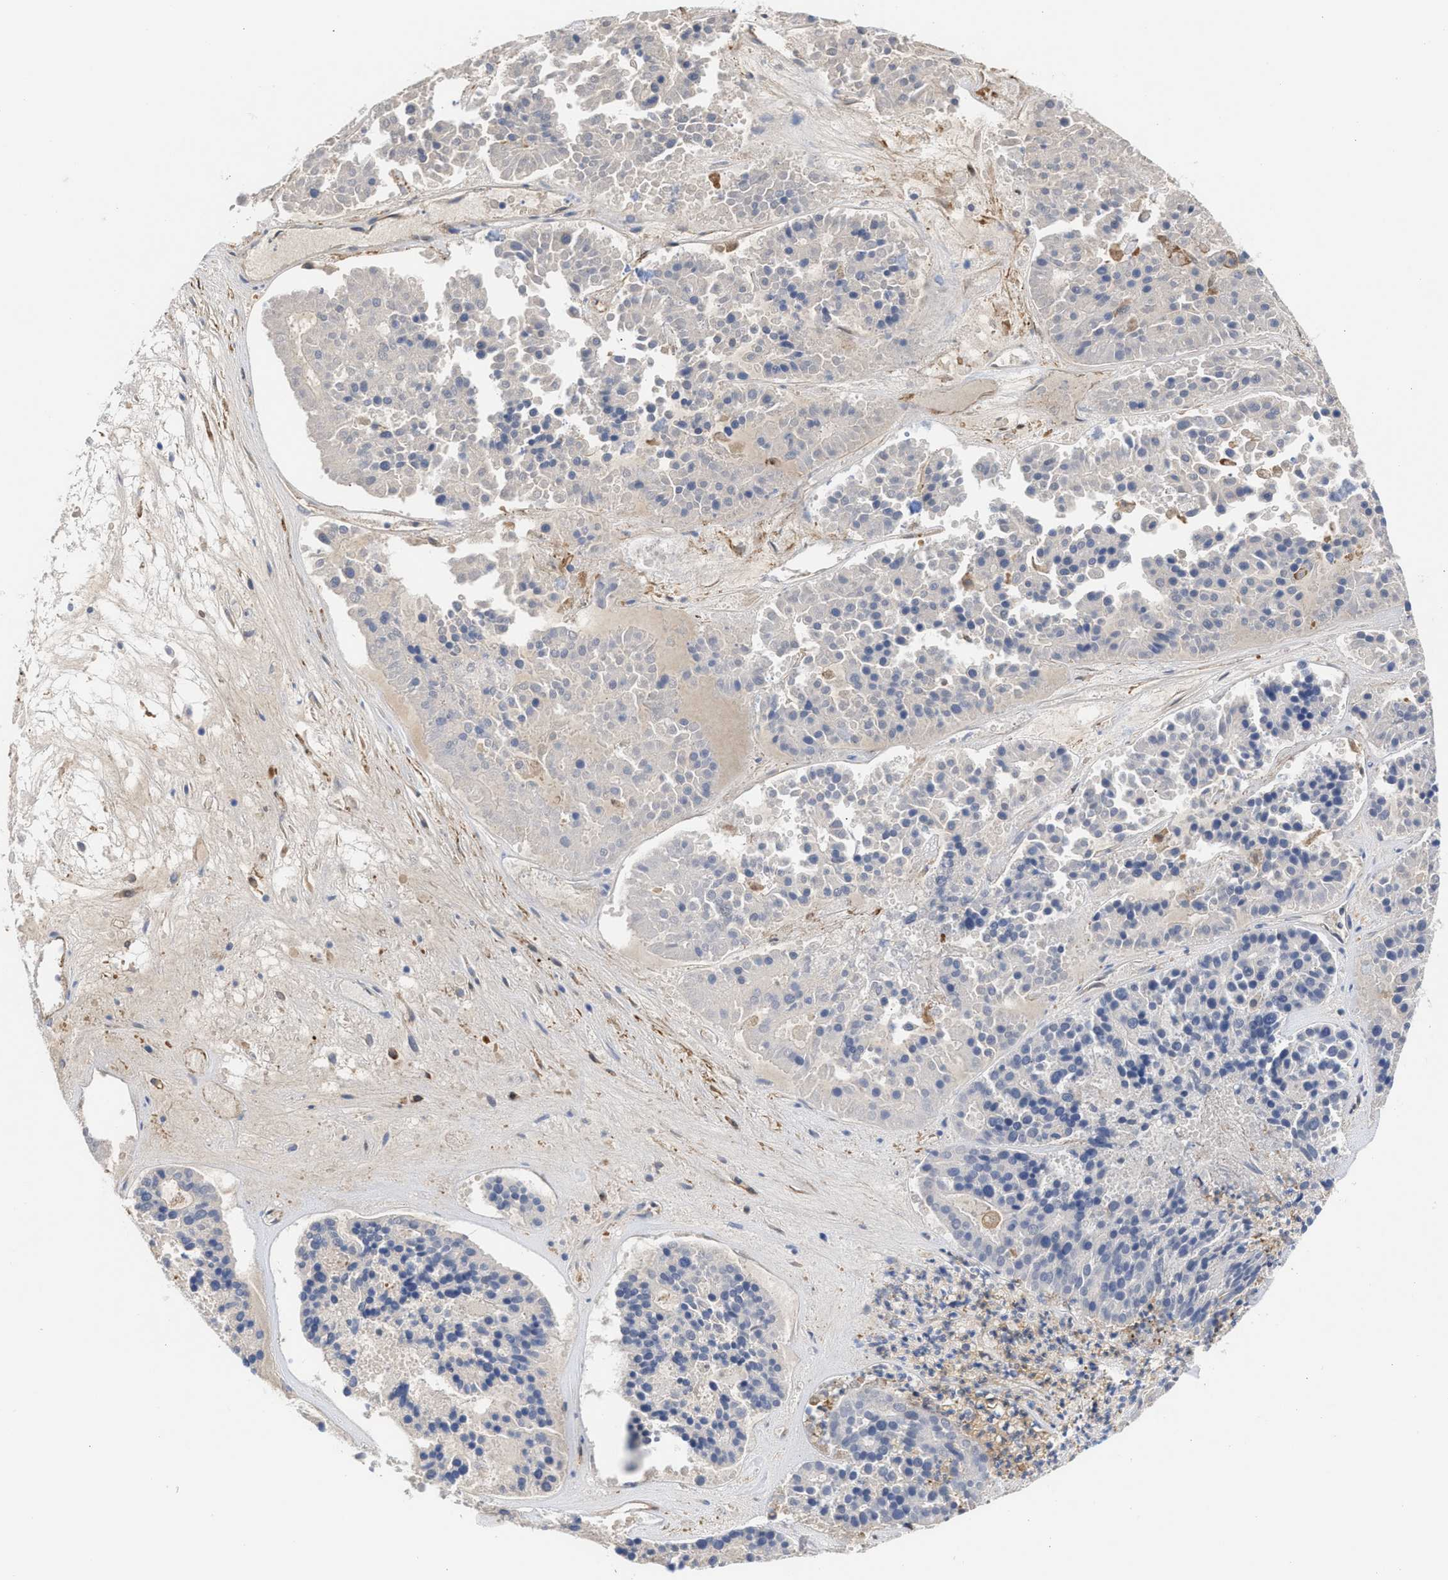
{"staining": {"intensity": "negative", "quantity": "none", "location": "none"}, "tissue": "pancreatic cancer", "cell_type": "Tumor cells", "image_type": "cancer", "snomed": [{"axis": "morphology", "description": "Adenocarcinoma, NOS"}, {"axis": "topography", "description": "Pancreas"}], "caption": "There is no significant expression in tumor cells of adenocarcinoma (pancreatic). Brightfield microscopy of immunohistochemistry (IHC) stained with DAB (3,3'-diaminobenzidine) (brown) and hematoxylin (blue), captured at high magnification.", "gene": "HS3ST5", "patient": {"sex": "male", "age": 50}}